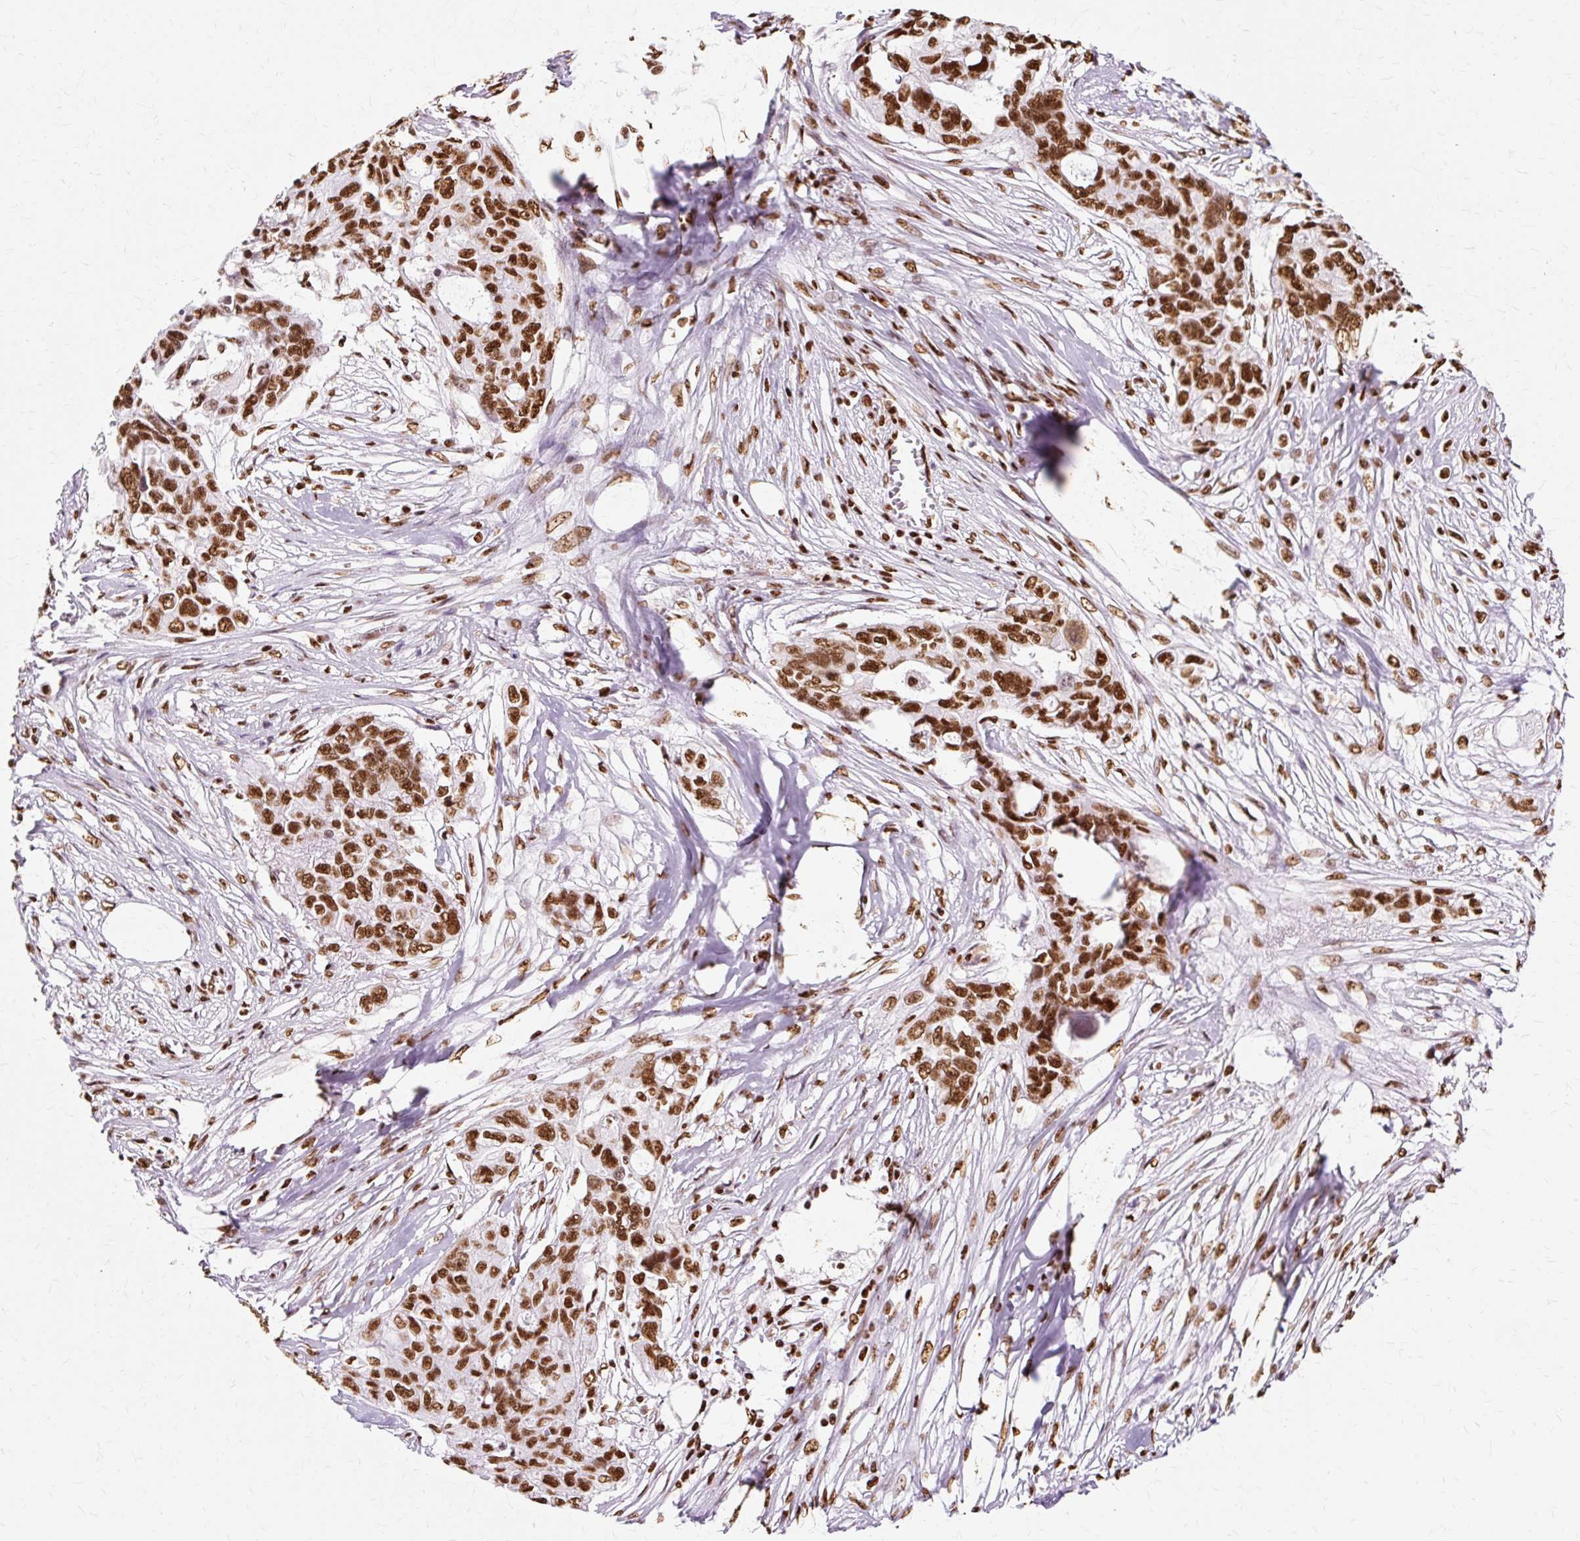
{"staining": {"intensity": "strong", "quantity": ">75%", "location": "nuclear"}, "tissue": "ovarian cancer", "cell_type": "Tumor cells", "image_type": "cancer", "snomed": [{"axis": "morphology", "description": "Carcinoma, endometroid"}, {"axis": "topography", "description": "Ovary"}], "caption": "Ovarian cancer tissue reveals strong nuclear expression in about >75% of tumor cells", "gene": "XRCC6", "patient": {"sex": "female", "age": 70}}